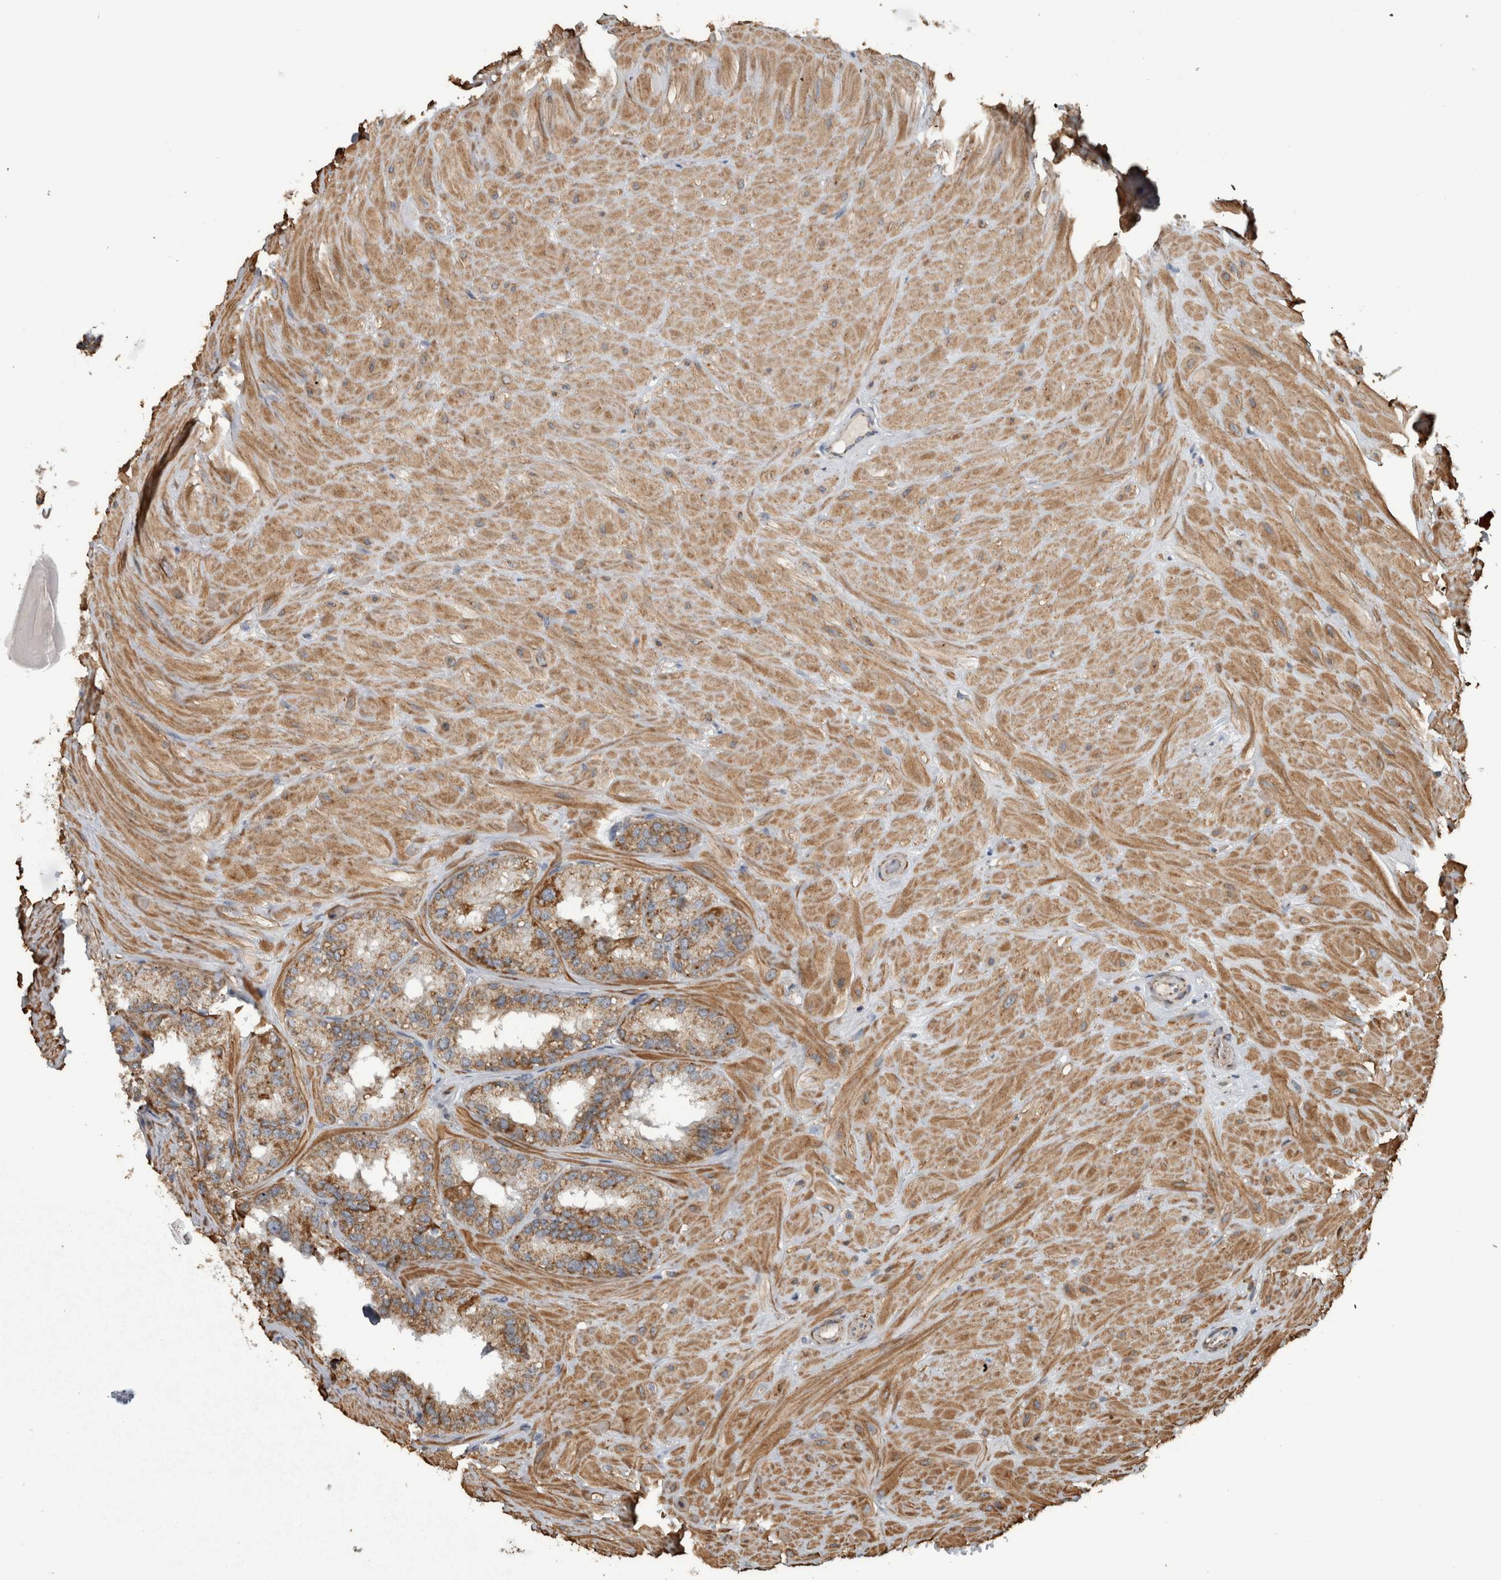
{"staining": {"intensity": "moderate", "quantity": ">75%", "location": "cytoplasmic/membranous"}, "tissue": "seminal vesicle", "cell_type": "Glandular cells", "image_type": "normal", "snomed": [{"axis": "morphology", "description": "Normal tissue, NOS"}, {"axis": "topography", "description": "Prostate"}, {"axis": "topography", "description": "Seminal veicle"}], "caption": "A micrograph of human seminal vesicle stained for a protein exhibits moderate cytoplasmic/membranous brown staining in glandular cells. (Brightfield microscopy of DAB IHC at high magnification).", "gene": "ARMC1", "patient": {"sex": "male", "age": 51}}